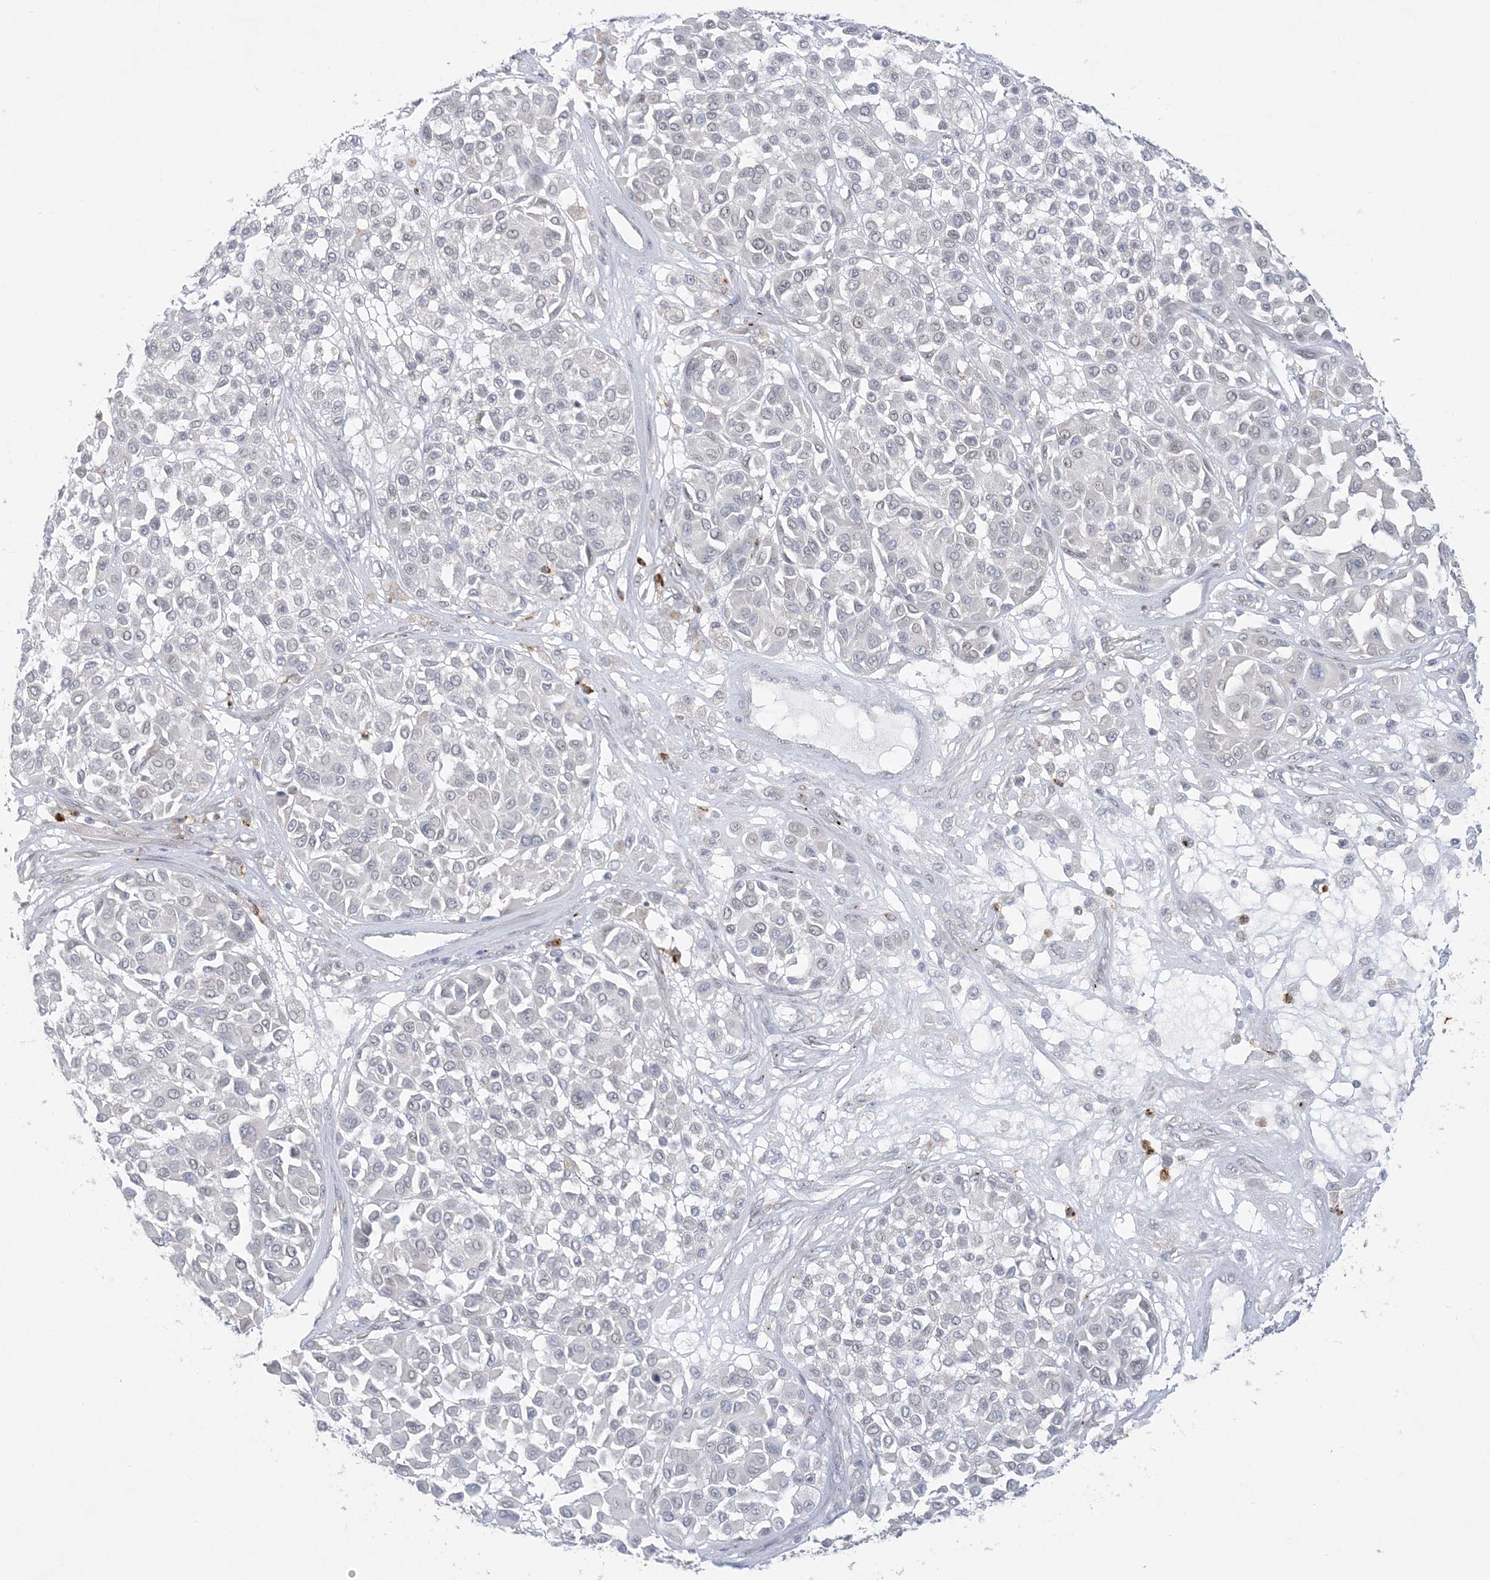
{"staining": {"intensity": "negative", "quantity": "none", "location": "none"}, "tissue": "melanoma", "cell_type": "Tumor cells", "image_type": "cancer", "snomed": [{"axis": "morphology", "description": "Malignant melanoma, Metastatic site"}, {"axis": "topography", "description": "Soft tissue"}], "caption": "Immunohistochemical staining of human malignant melanoma (metastatic site) reveals no significant positivity in tumor cells.", "gene": "KIF3A", "patient": {"sex": "male", "age": 41}}